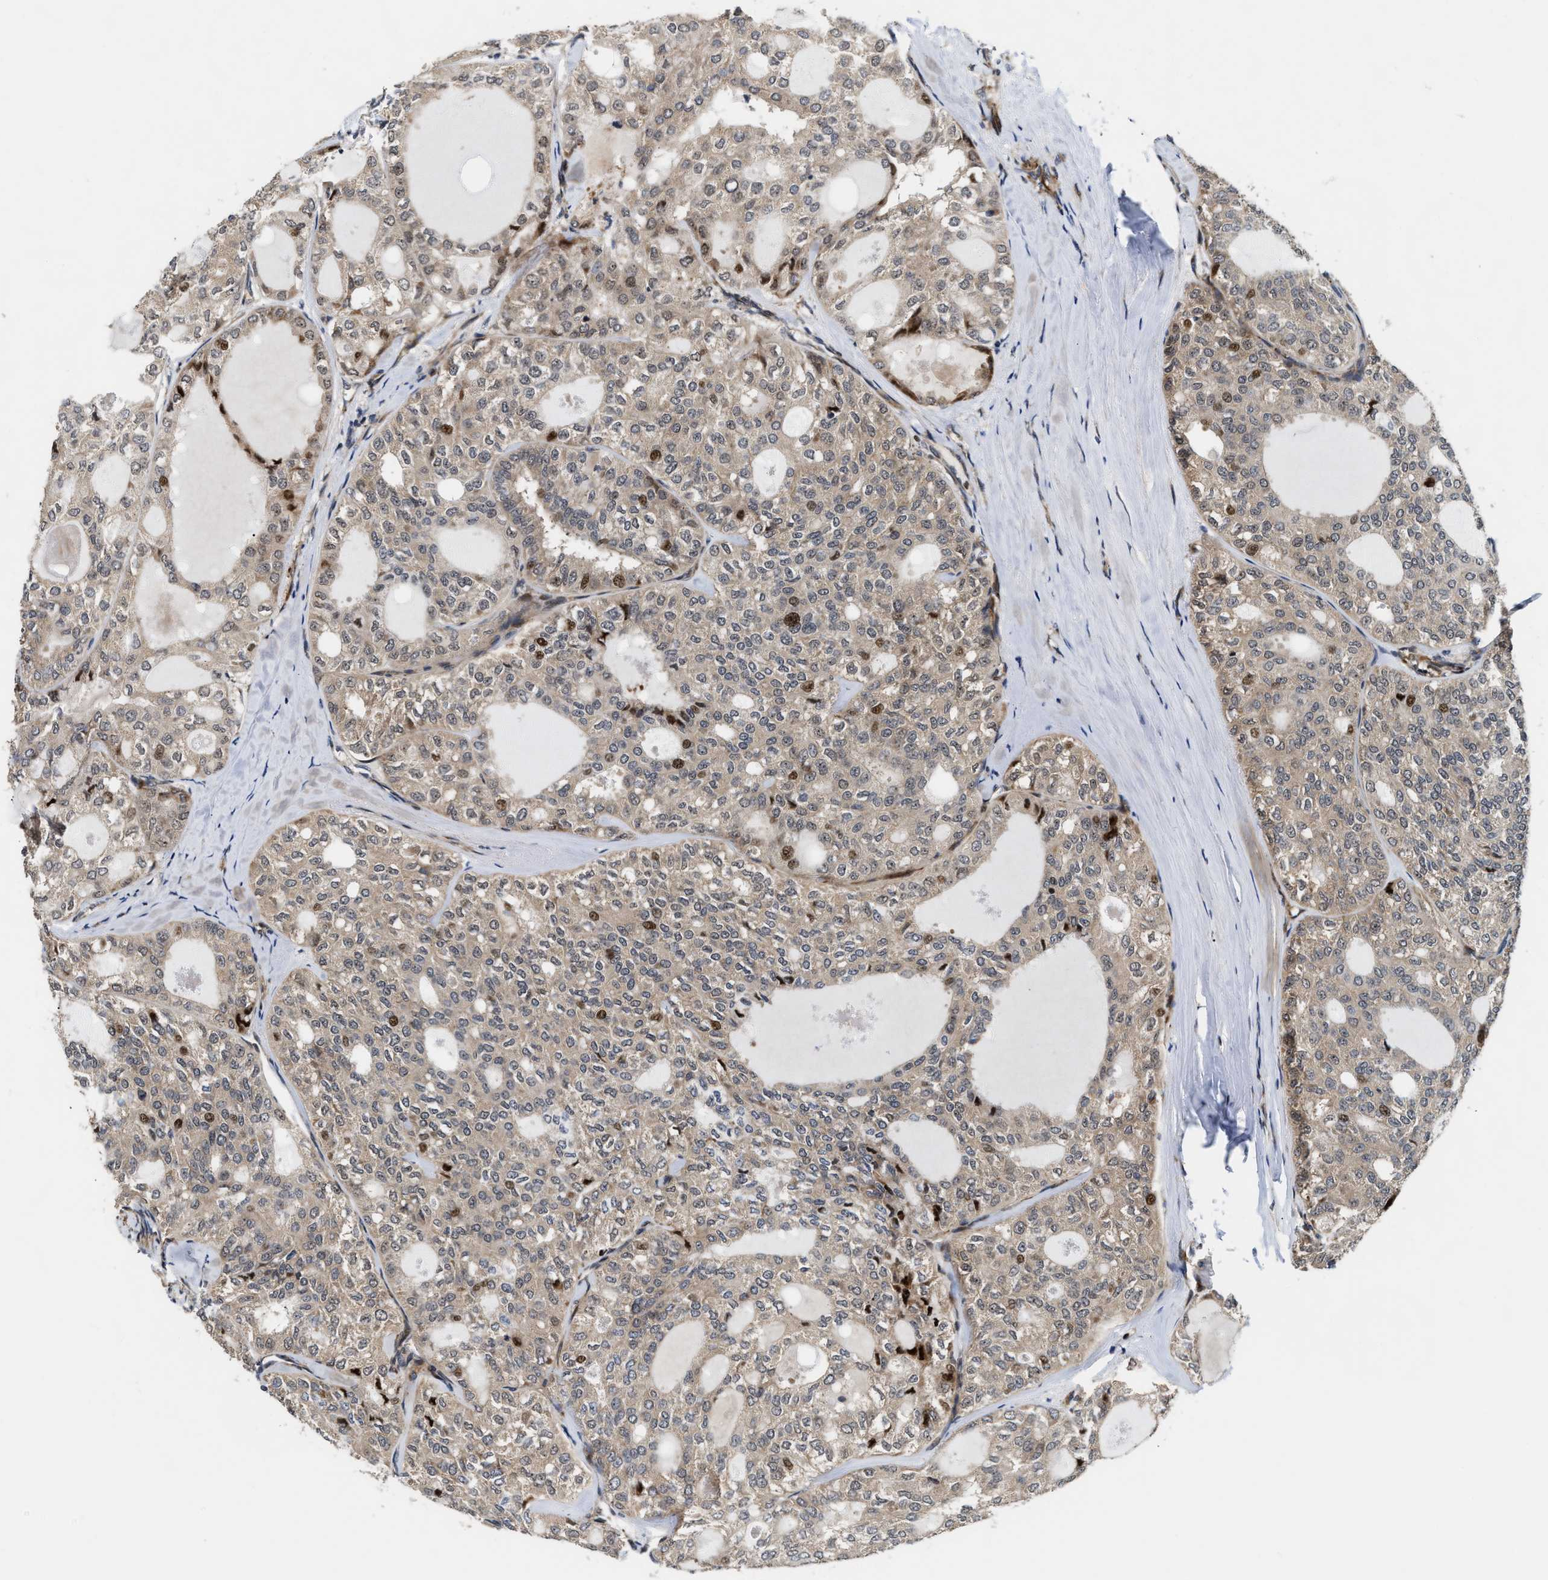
{"staining": {"intensity": "moderate", "quantity": "<25%", "location": "nuclear"}, "tissue": "thyroid cancer", "cell_type": "Tumor cells", "image_type": "cancer", "snomed": [{"axis": "morphology", "description": "Follicular adenoma carcinoma, NOS"}, {"axis": "topography", "description": "Thyroid gland"}], "caption": "Thyroid cancer stained for a protein exhibits moderate nuclear positivity in tumor cells.", "gene": "ALDH3A2", "patient": {"sex": "male", "age": 75}}